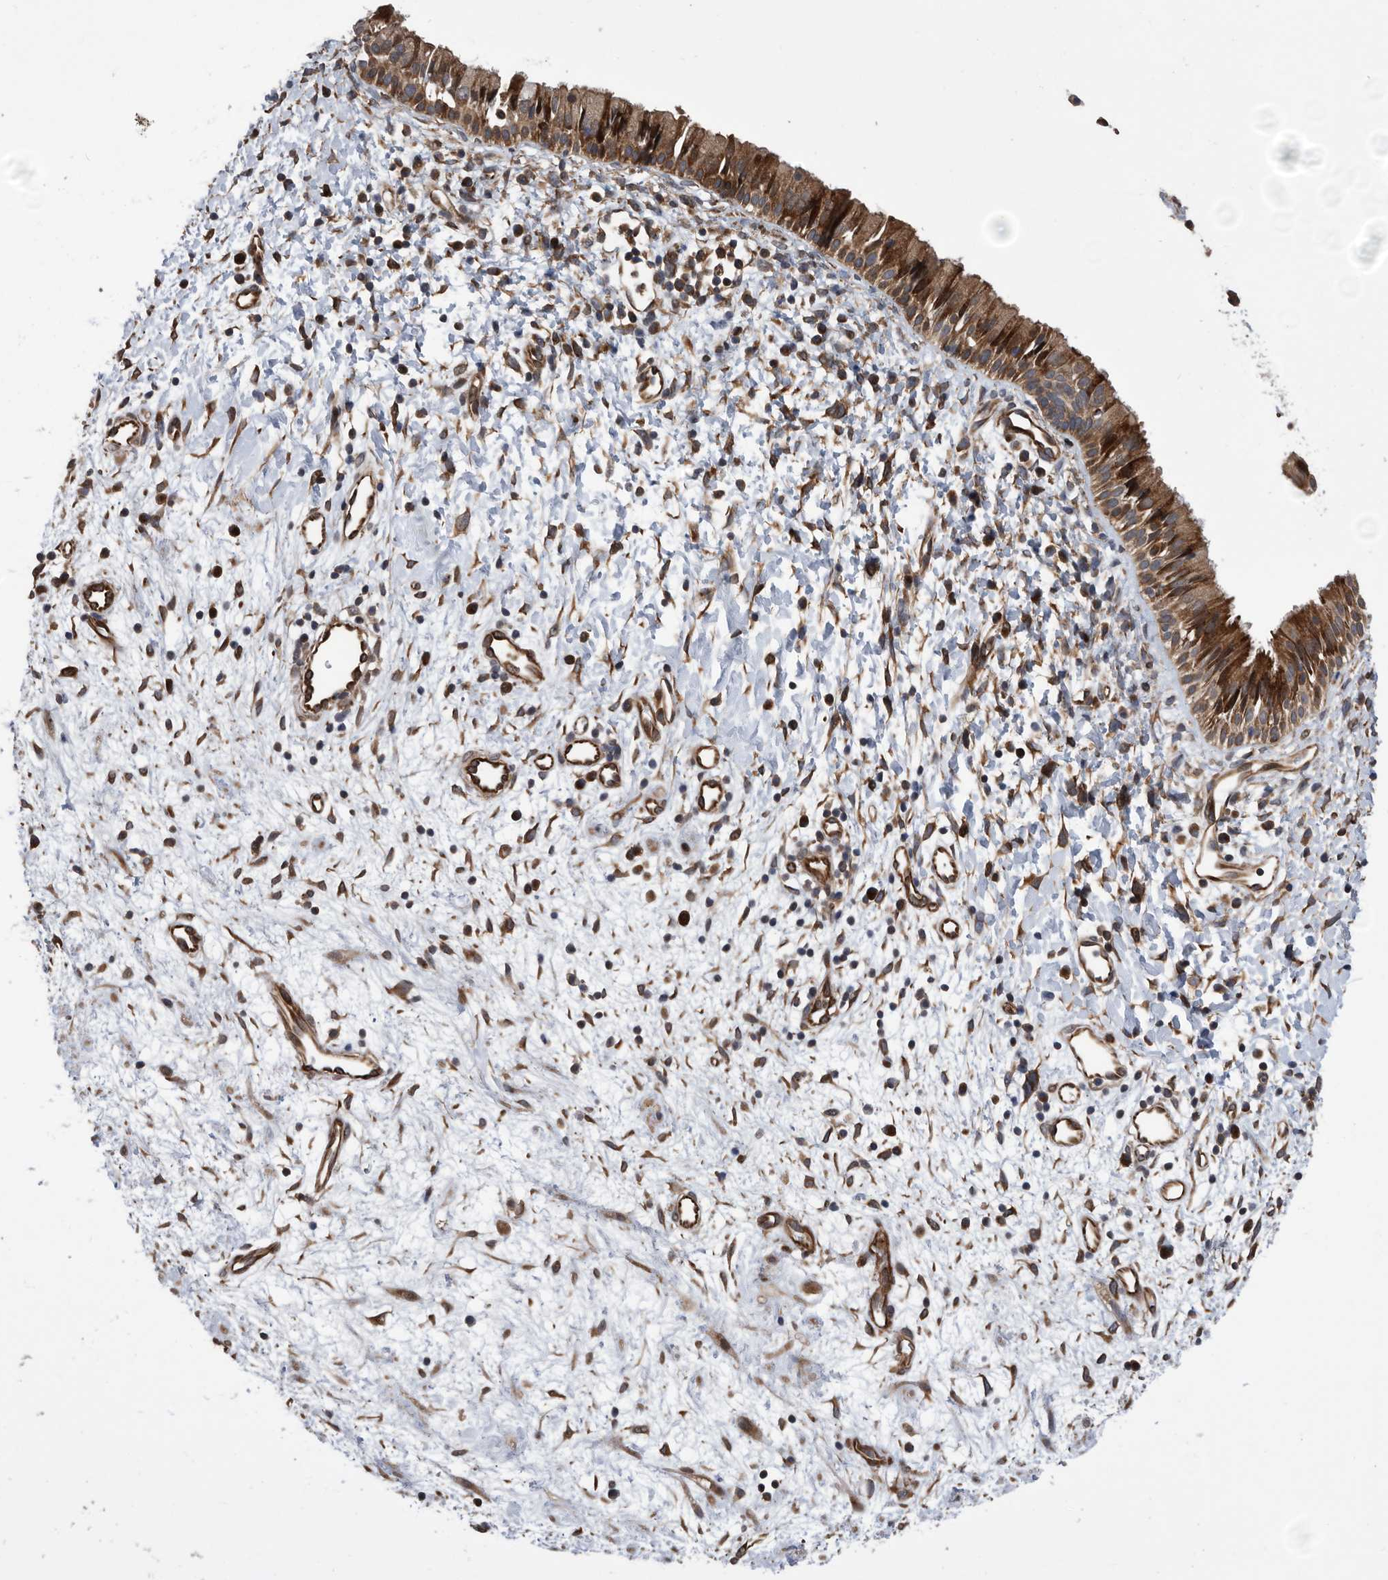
{"staining": {"intensity": "moderate", "quantity": ">75%", "location": "cytoplasmic/membranous"}, "tissue": "nasopharynx", "cell_type": "Respiratory epithelial cells", "image_type": "normal", "snomed": [{"axis": "morphology", "description": "Normal tissue, NOS"}, {"axis": "topography", "description": "Nasopharynx"}], "caption": "Immunohistochemistry (IHC) of benign nasopharynx shows medium levels of moderate cytoplasmic/membranous expression in about >75% of respiratory epithelial cells.", "gene": "SERINC2", "patient": {"sex": "male", "age": 22}}